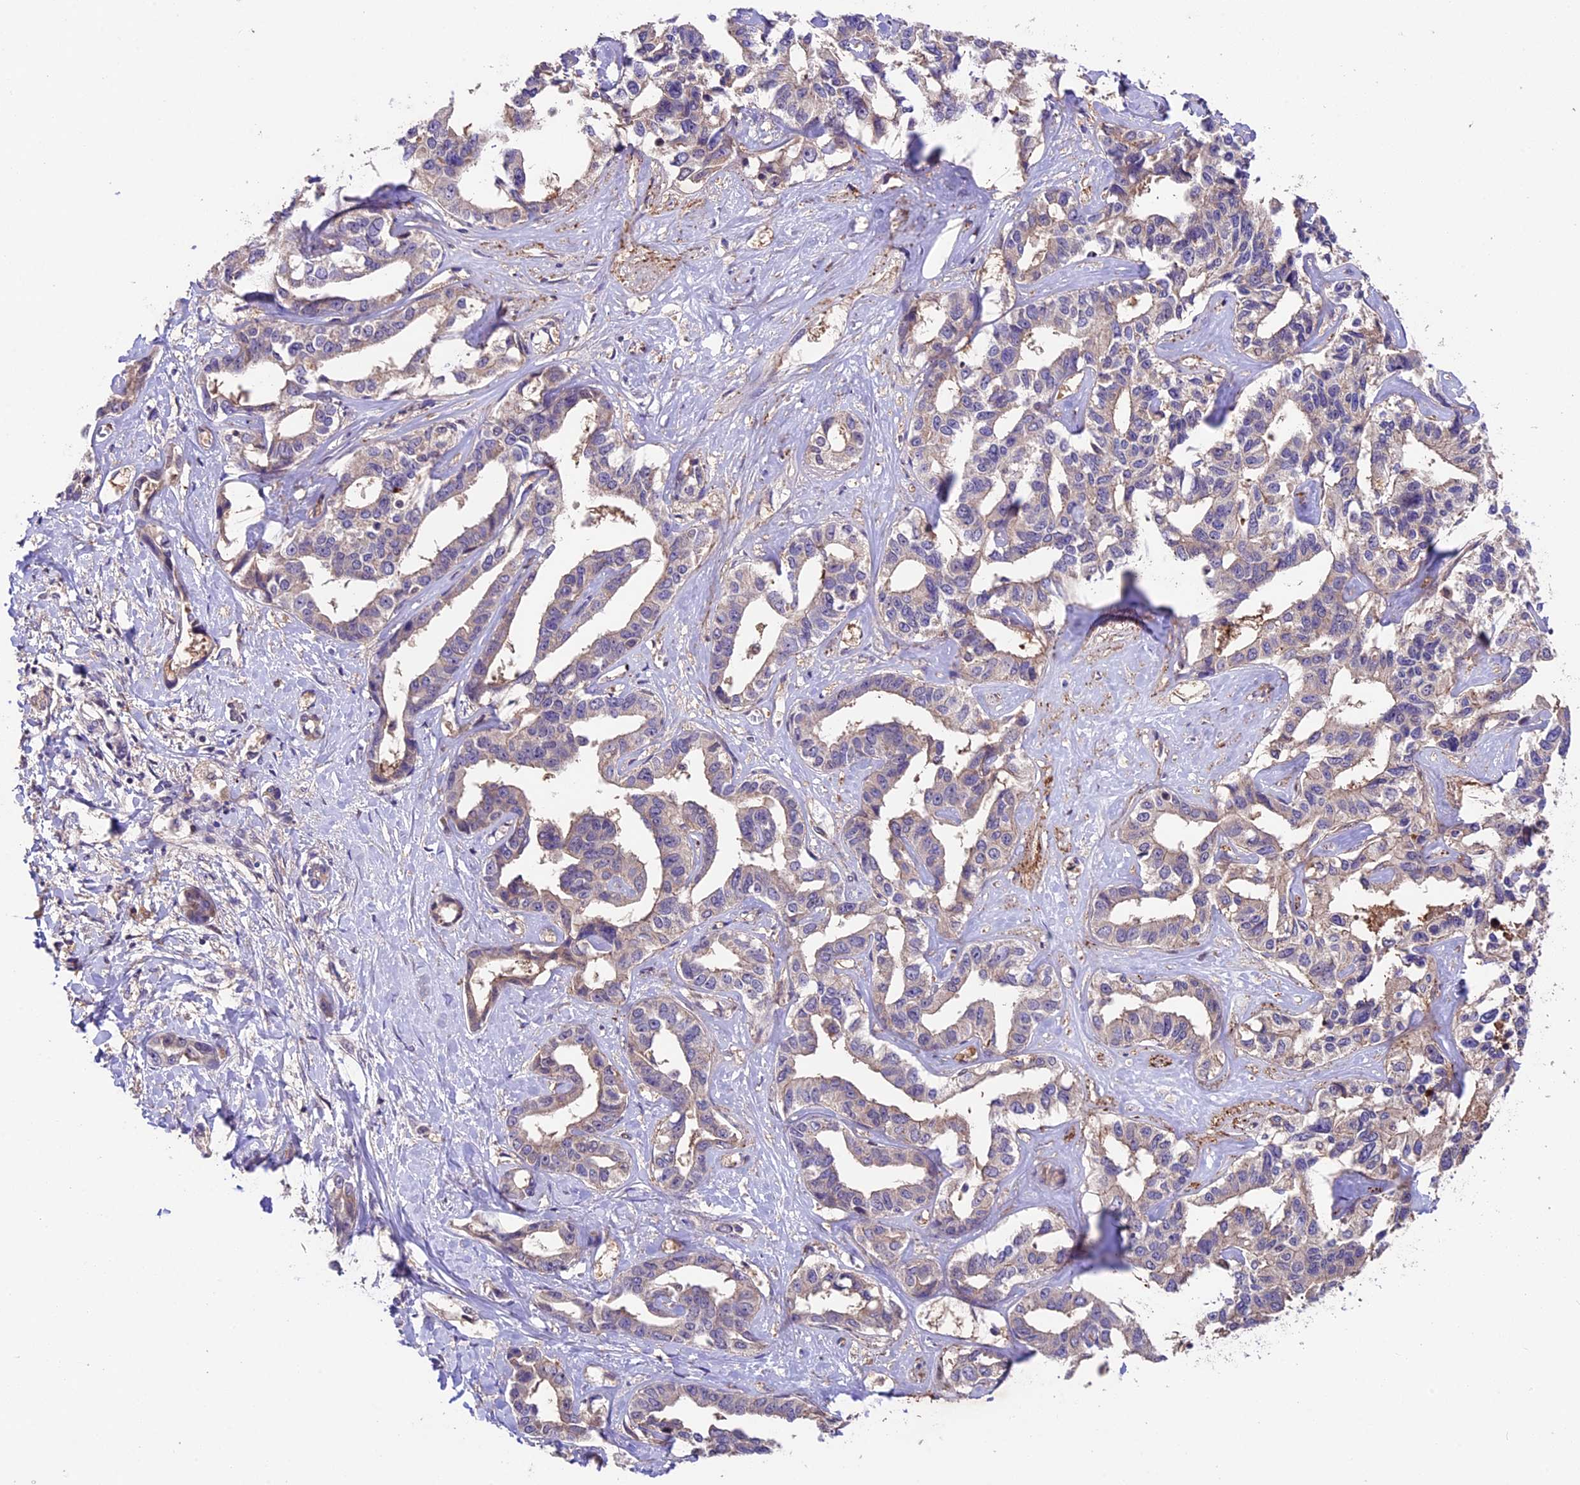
{"staining": {"intensity": "weak", "quantity": "<25%", "location": "cytoplasmic/membranous"}, "tissue": "liver cancer", "cell_type": "Tumor cells", "image_type": "cancer", "snomed": [{"axis": "morphology", "description": "Cholangiocarcinoma"}, {"axis": "topography", "description": "Liver"}], "caption": "Tumor cells are negative for protein expression in human liver cancer (cholangiocarcinoma).", "gene": "SBNO2", "patient": {"sex": "male", "age": 59}}